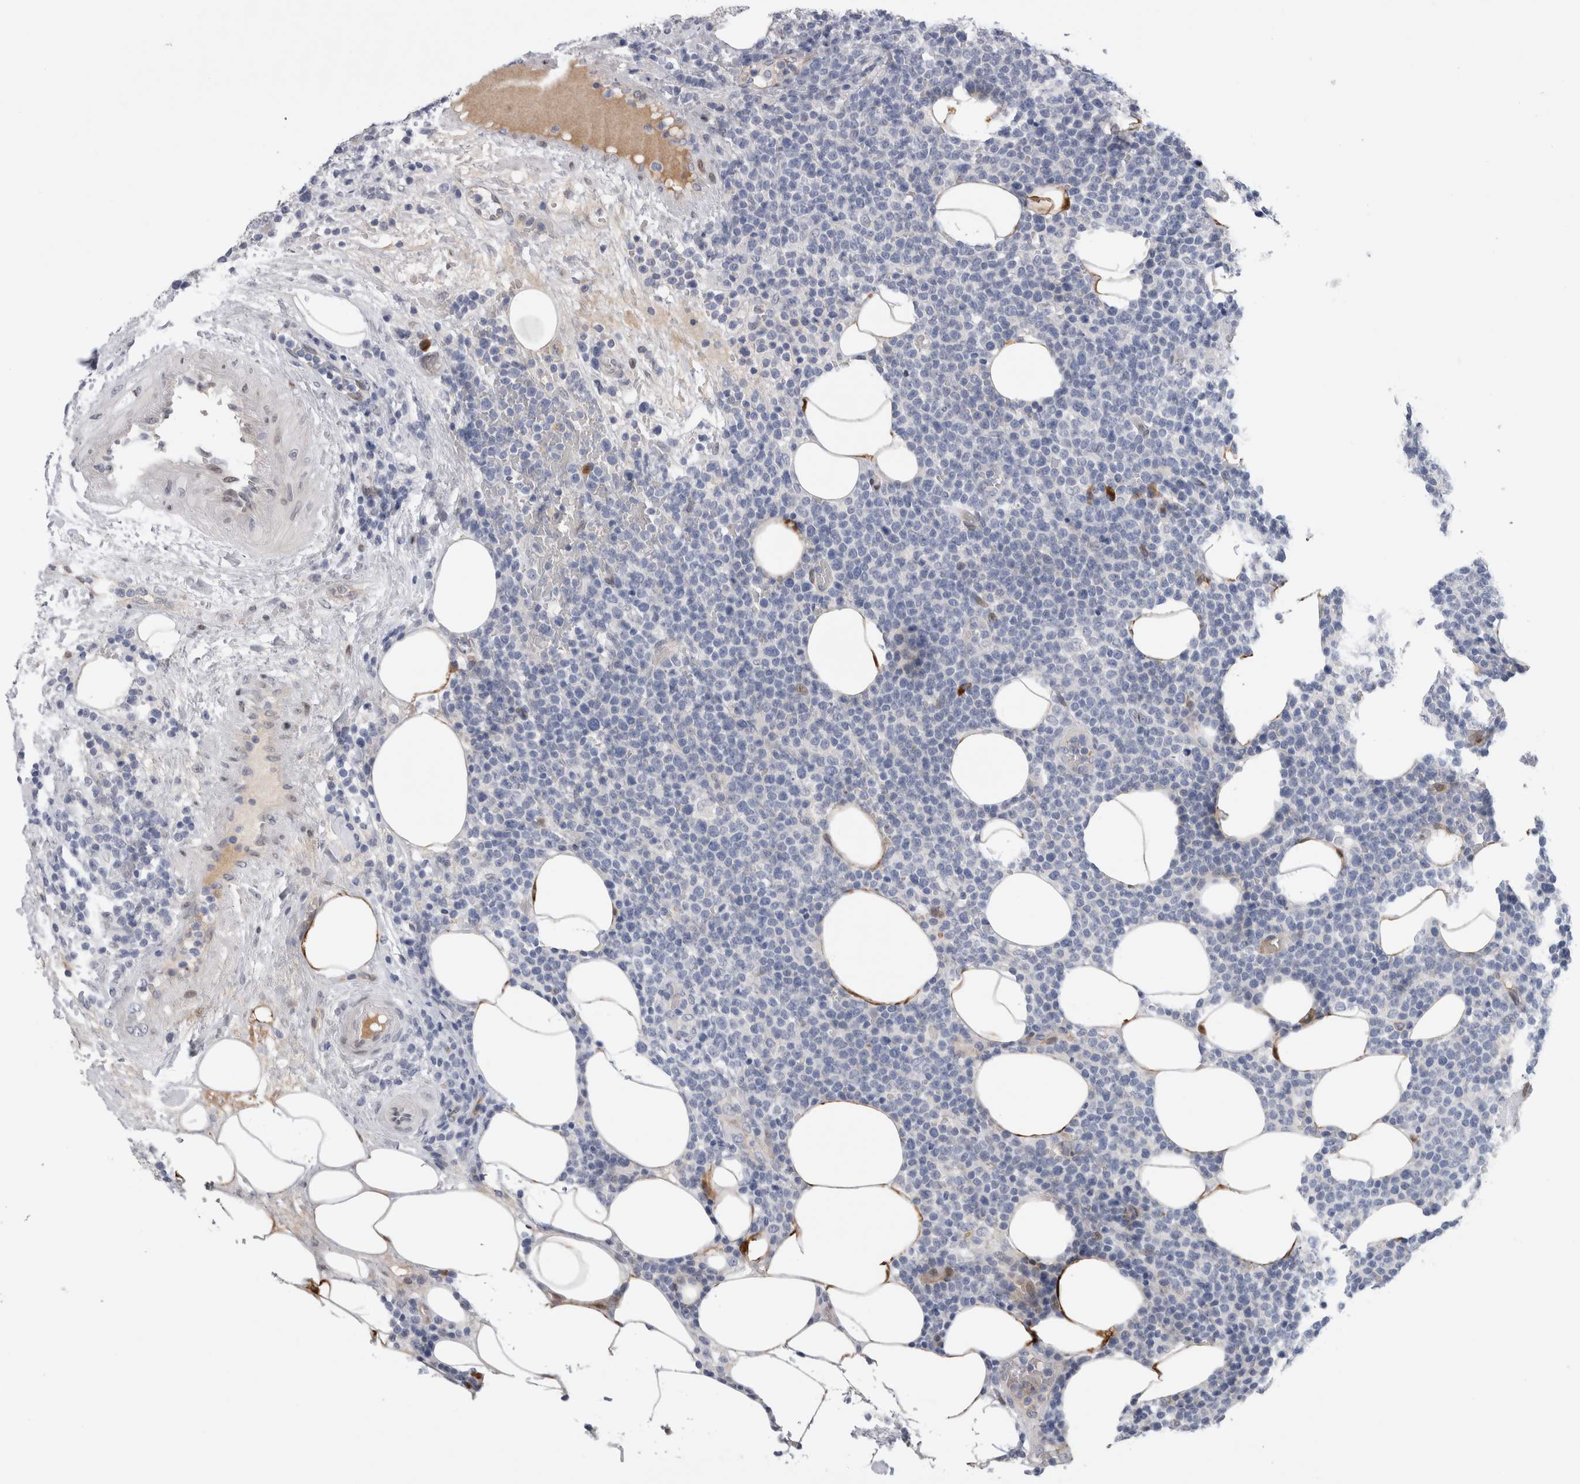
{"staining": {"intensity": "negative", "quantity": "none", "location": "none"}, "tissue": "lymphoma", "cell_type": "Tumor cells", "image_type": "cancer", "snomed": [{"axis": "morphology", "description": "Malignant lymphoma, non-Hodgkin's type, High grade"}, {"axis": "topography", "description": "Lymph node"}], "caption": "Tumor cells are negative for brown protein staining in high-grade malignant lymphoma, non-Hodgkin's type.", "gene": "DMTN", "patient": {"sex": "male", "age": 61}}